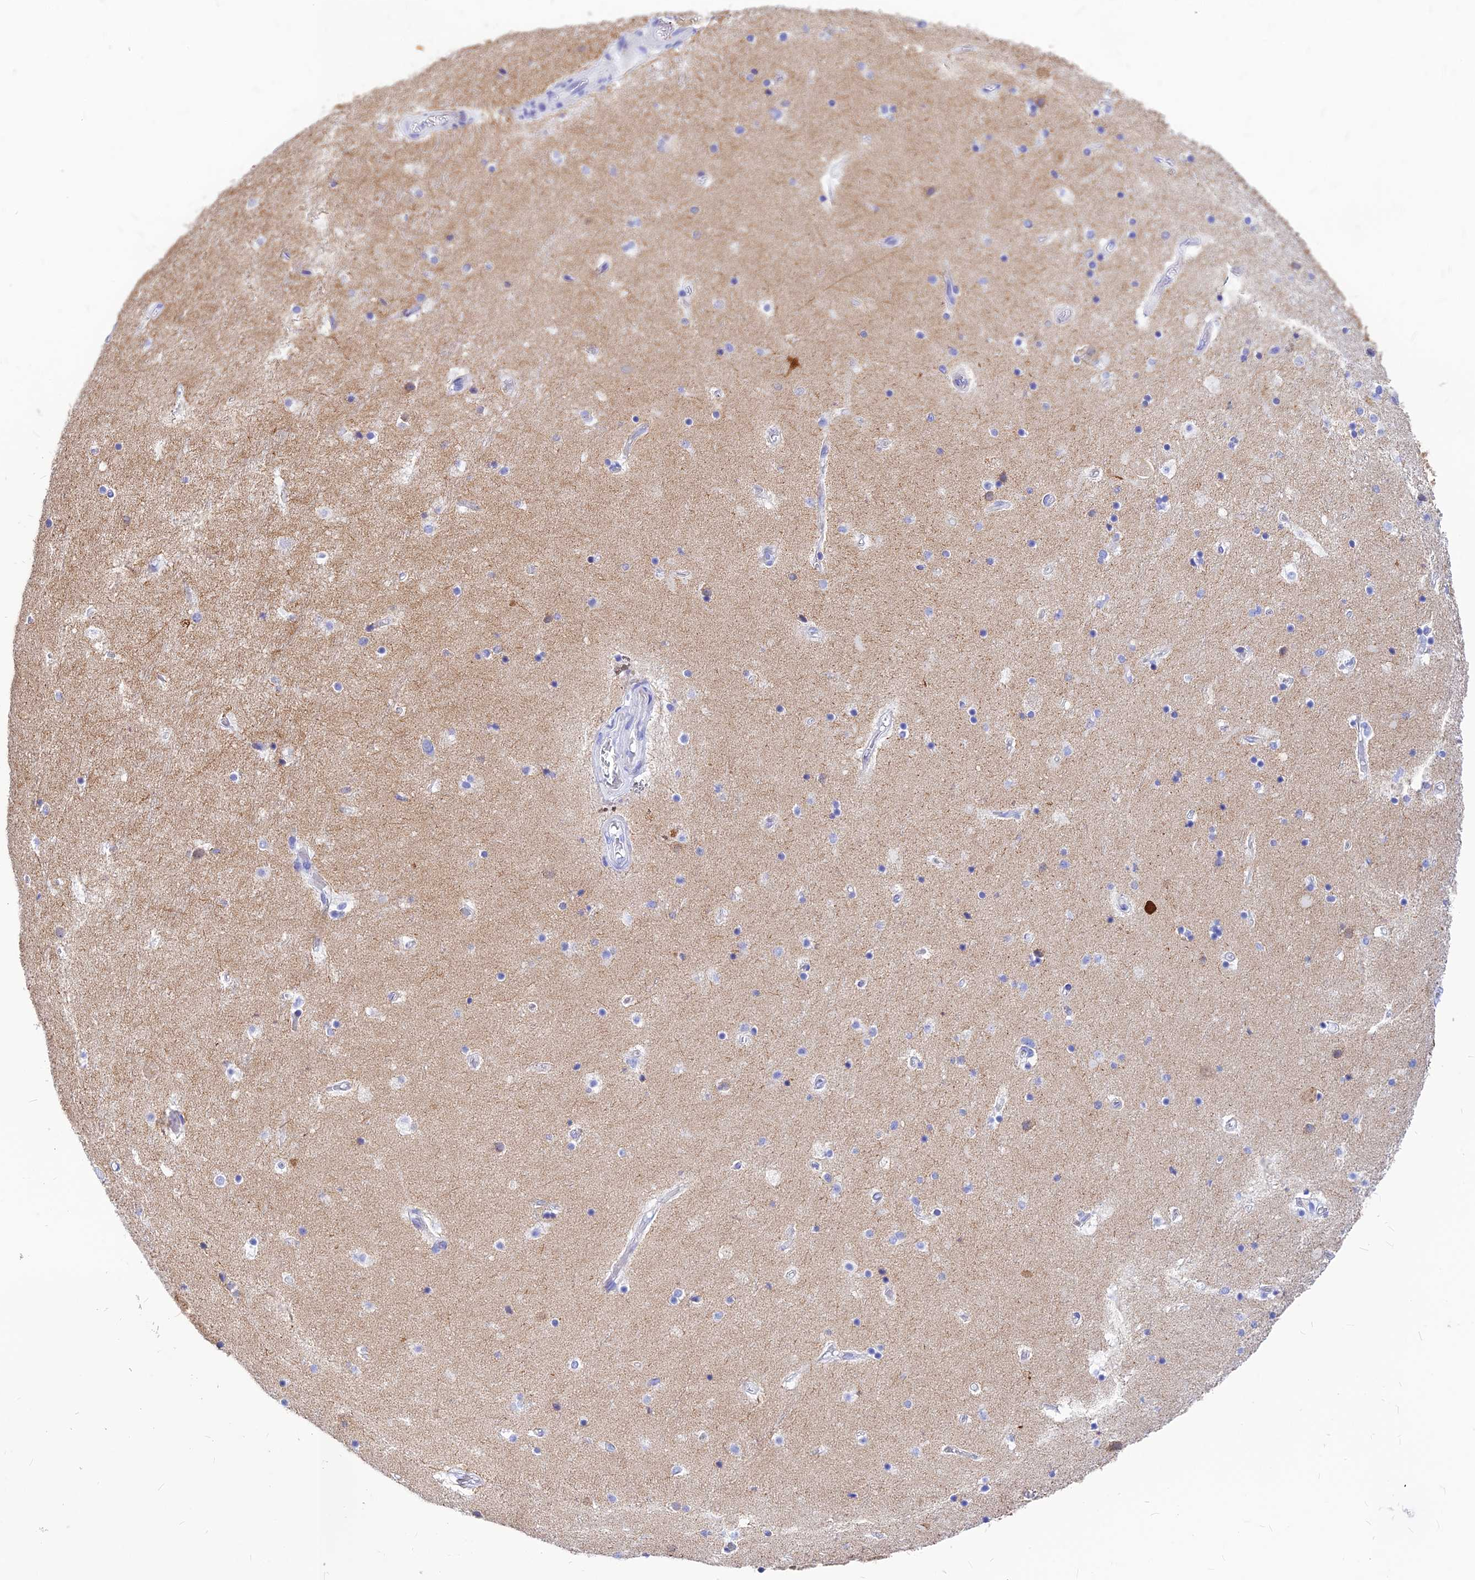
{"staining": {"intensity": "weak", "quantity": "<25%", "location": "cytoplasmic/membranous"}, "tissue": "hippocampus", "cell_type": "Glial cells", "image_type": "normal", "snomed": [{"axis": "morphology", "description": "Normal tissue, NOS"}, {"axis": "topography", "description": "Hippocampus"}], "caption": "A high-resolution photomicrograph shows immunohistochemistry (IHC) staining of normal hippocampus, which displays no significant expression in glial cells.", "gene": "CNOT6", "patient": {"sex": "female", "age": 52}}